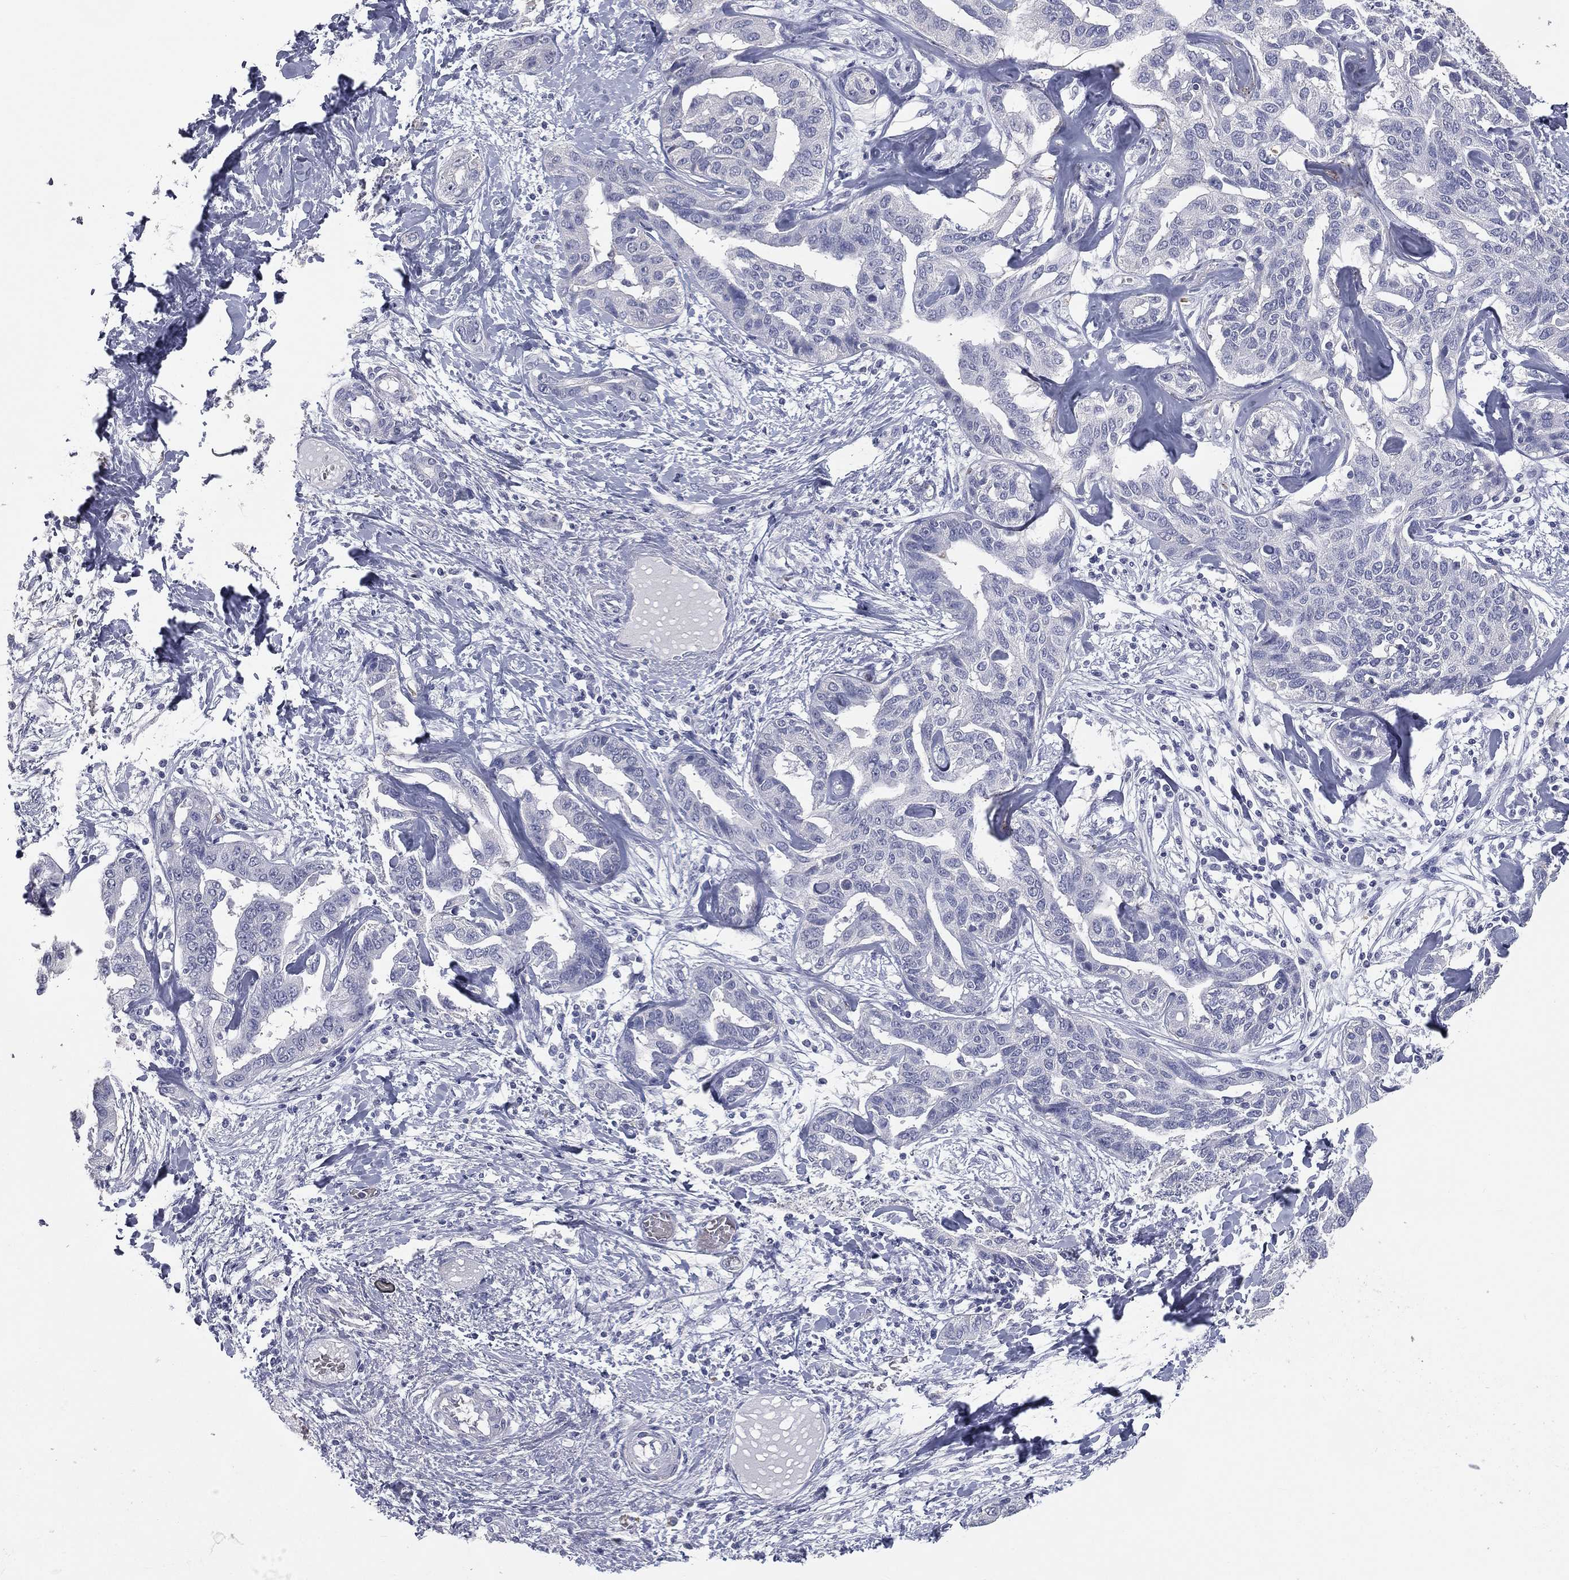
{"staining": {"intensity": "negative", "quantity": "none", "location": "none"}, "tissue": "liver cancer", "cell_type": "Tumor cells", "image_type": "cancer", "snomed": [{"axis": "morphology", "description": "Cholangiocarcinoma"}, {"axis": "topography", "description": "Liver"}], "caption": "Tumor cells show no significant positivity in liver cholangiocarcinoma.", "gene": "ESX1", "patient": {"sex": "male", "age": 59}}